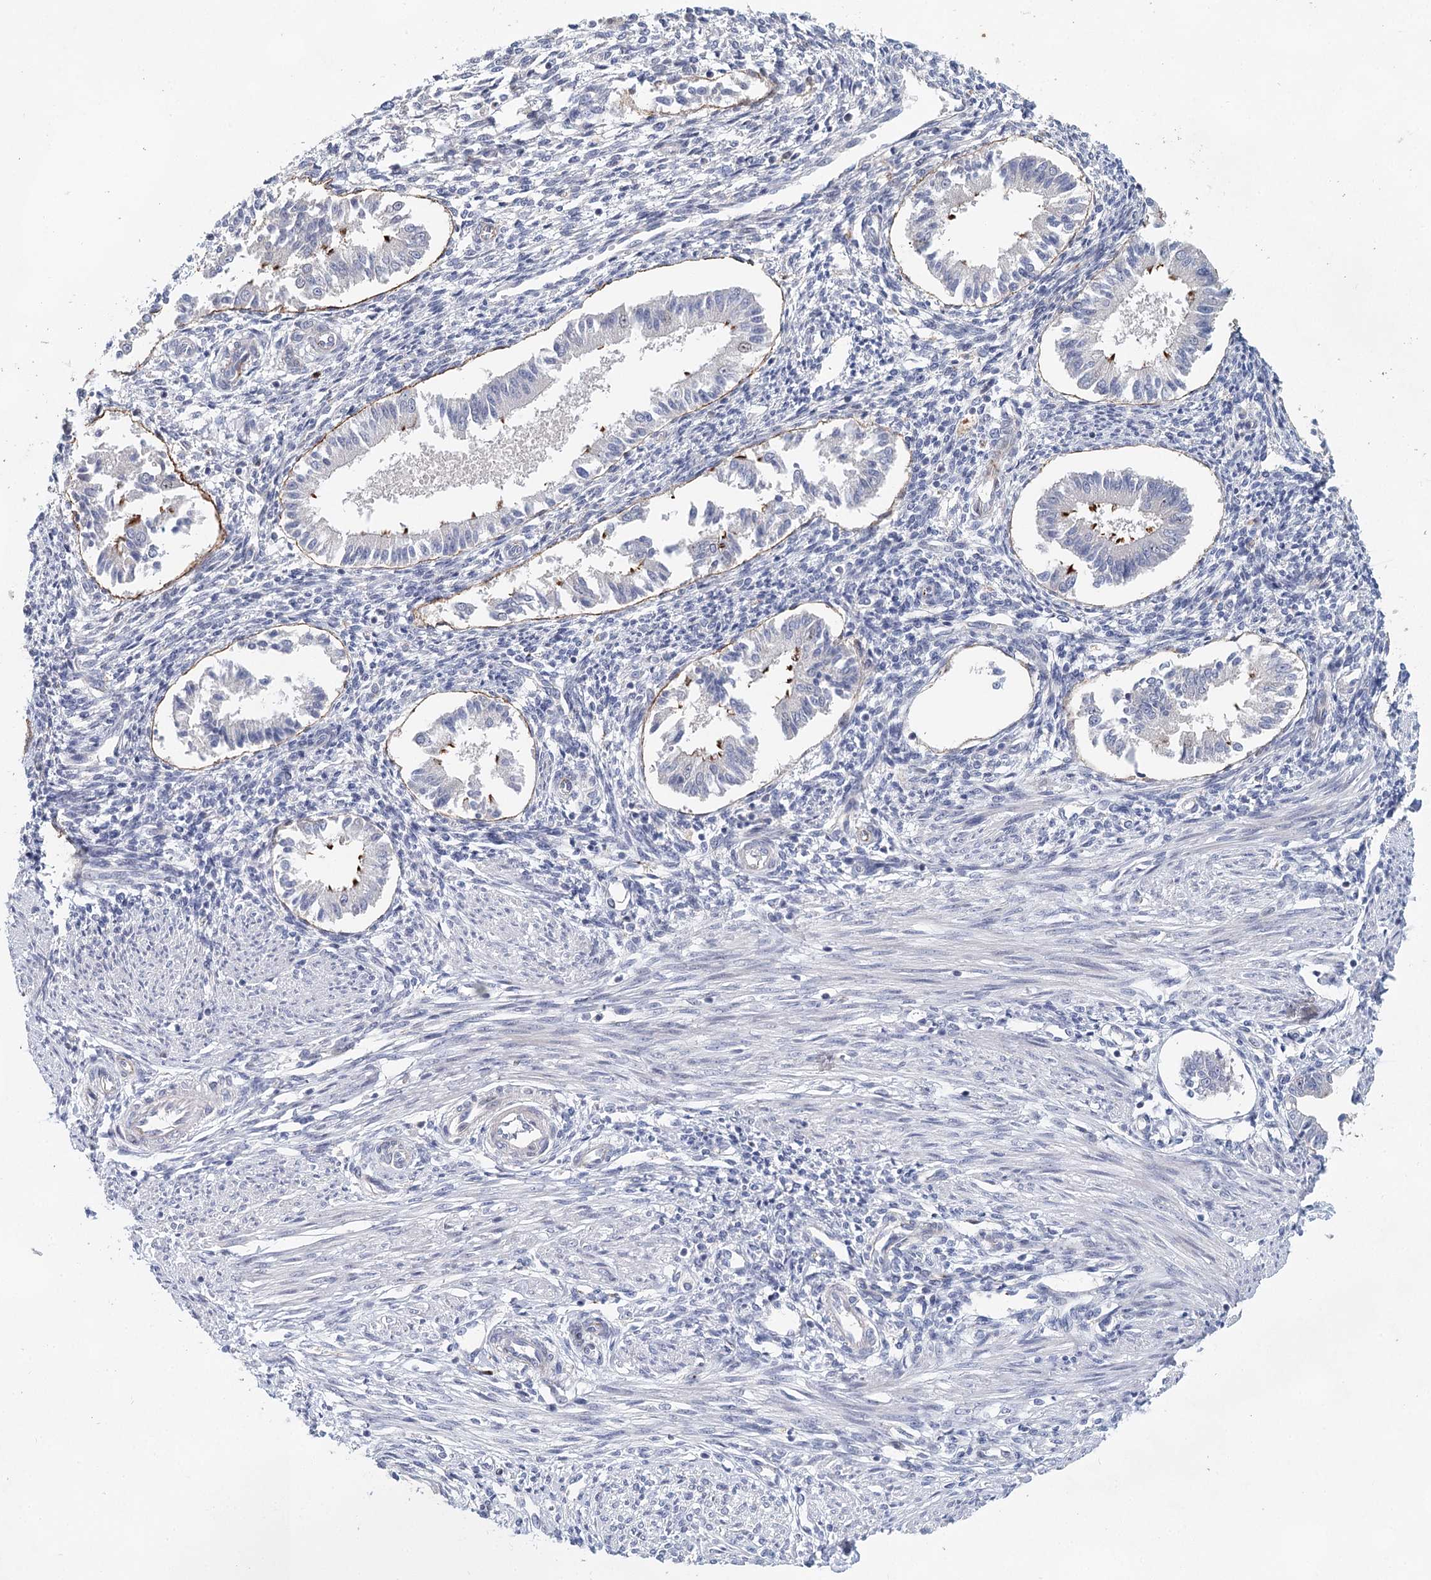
{"staining": {"intensity": "negative", "quantity": "none", "location": "none"}, "tissue": "endometrium", "cell_type": "Cells in endometrial stroma", "image_type": "normal", "snomed": [{"axis": "morphology", "description": "Normal tissue, NOS"}, {"axis": "topography", "description": "Uterus"}, {"axis": "topography", "description": "Endometrium"}], "caption": "Immunohistochemistry histopathology image of normal endometrium: endometrium stained with DAB (3,3'-diaminobenzidine) shows no significant protein staining in cells in endometrial stroma.", "gene": "SLC19A3", "patient": {"sex": "female", "age": 48}}